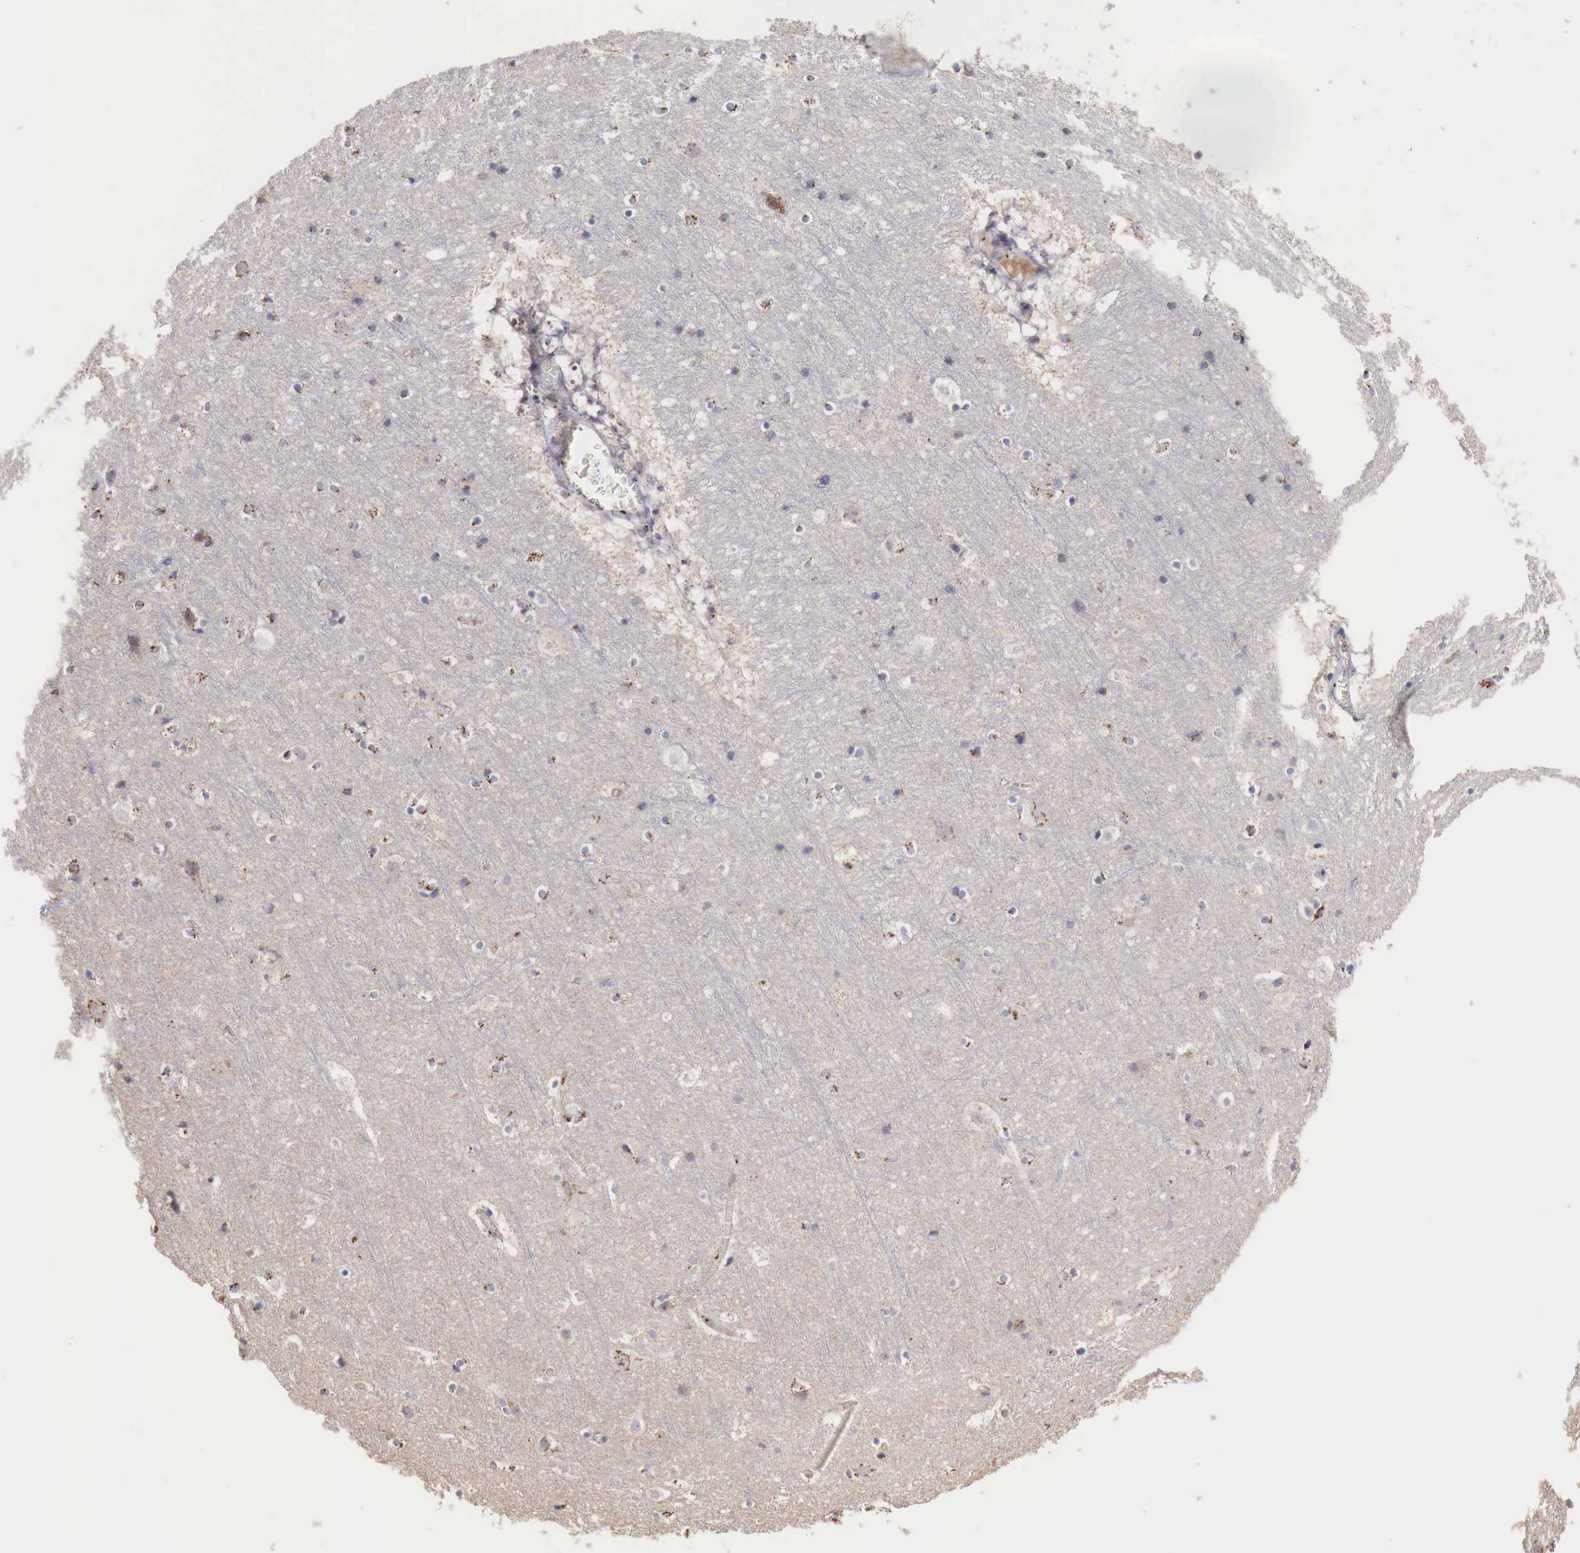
{"staining": {"intensity": "weak", "quantity": "25%-75%", "location": "cytoplasmic/membranous"}, "tissue": "cerebral cortex", "cell_type": "Endothelial cells", "image_type": "normal", "snomed": [{"axis": "morphology", "description": "Normal tissue, NOS"}, {"axis": "topography", "description": "Cerebral cortex"}], "caption": "Immunohistochemical staining of normal human cerebral cortex reveals 25%-75% levels of weak cytoplasmic/membranous protein expression in about 25%-75% of endothelial cells. (DAB IHC with brightfield microscopy, high magnification).", "gene": "SYAP1", "patient": {"sex": "male", "age": 45}}